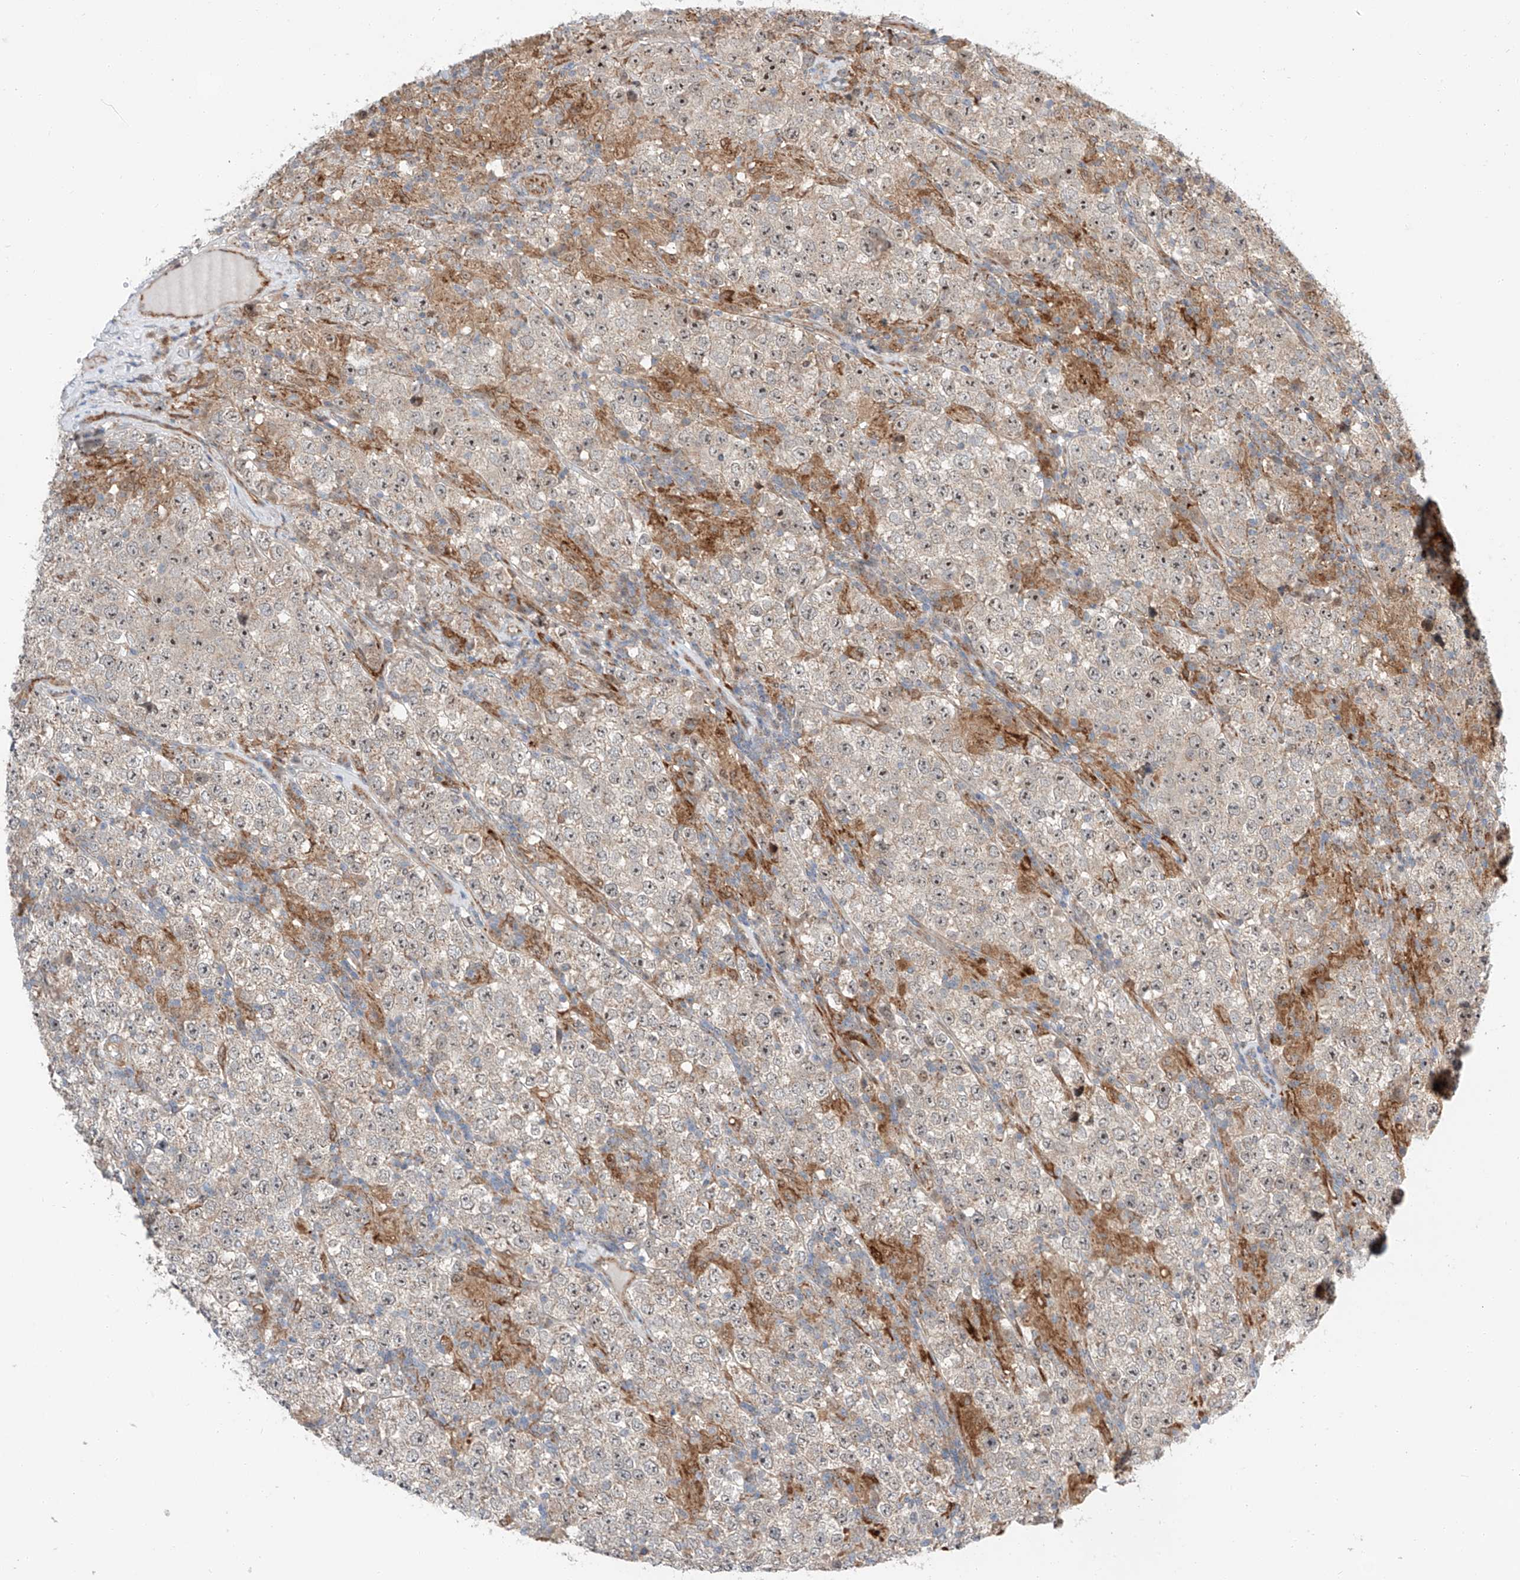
{"staining": {"intensity": "moderate", "quantity": "<25%", "location": "nuclear"}, "tissue": "testis cancer", "cell_type": "Tumor cells", "image_type": "cancer", "snomed": [{"axis": "morphology", "description": "Normal tissue, NOS"}, {"axis": "morphology", "description": "Urothelial carcinoma, High grade"}, {"axis": "morphology", "description": "Seminoma, NOS"}, {"axis": "morphology", "description": "Carcinoma, Embryonal, NOS"}, {"axis": "topography", "description": "Urinary bladder"}, {"axis": "topography", "description": "Testis"}], "caption": "Tumor cells exhibit low levels of moderate nuclear staining in about <25% of cells in testis cancer. (DAB (3,3'-diaminobenzidine) IHC, brown staining for protein, blue staining for nuclei).", "gene": "CLDND1", "patient": {"sex": "male", "age": 41}}